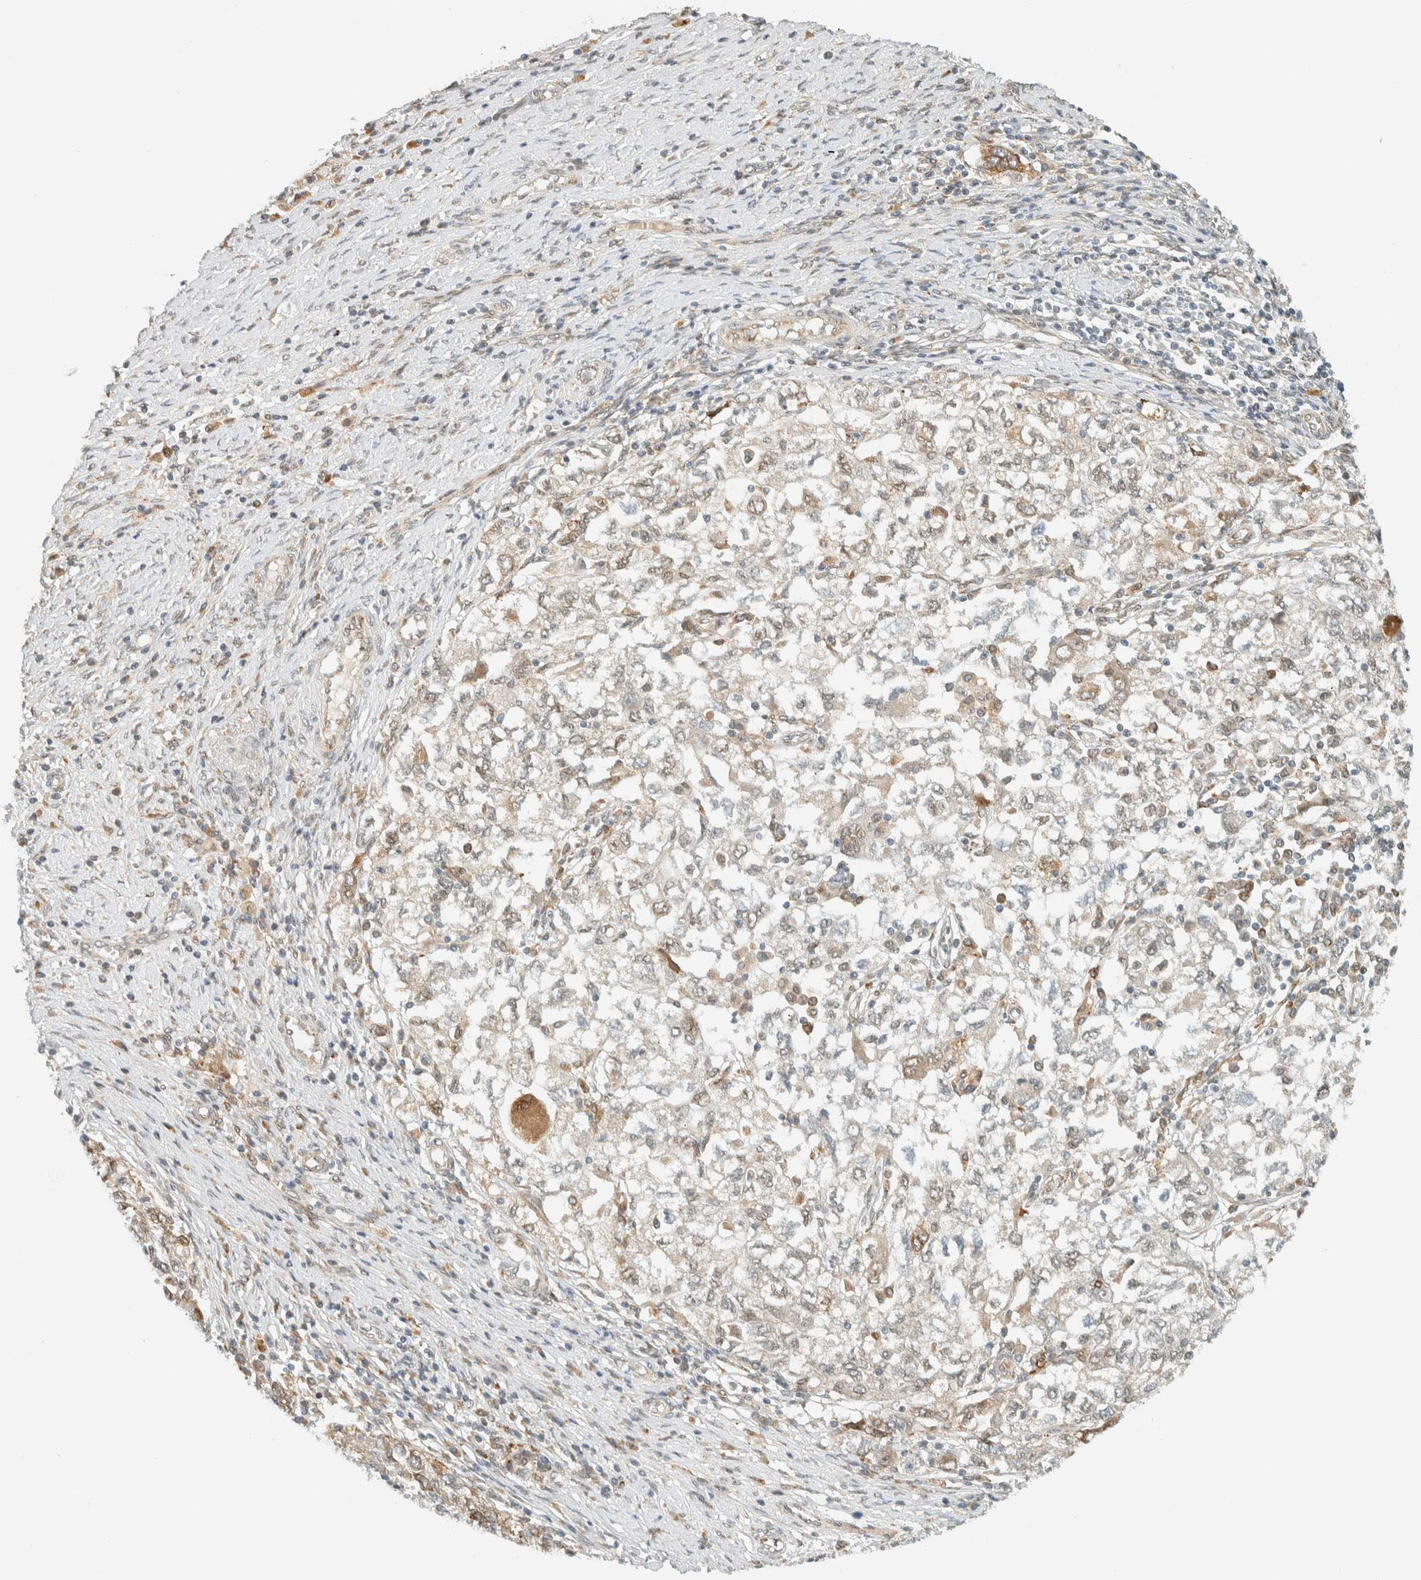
{"staining": {"intensity": "weak", "quantity": "<25%", "location": "cytoplasmic/membranous"}, "tissue": "ovarian cancer", "cell_type": "Tumor cells", "image_type": "cancer", "snomed": [{"axis": "morphology", "description": "Carcinoma, NOS"}, {"axis": "morphology", "description": "Cystadenocarcinoma, serous, NOS"}, {"axis": "topography", "description": "Ovary"}], "caption": "Histopathology image shows no protein expression in tumor cells of ovarian cancer (carcinoma) tissue.", "gene": "ITPRID1", "patient": {"sex": "female", "age": 69}}